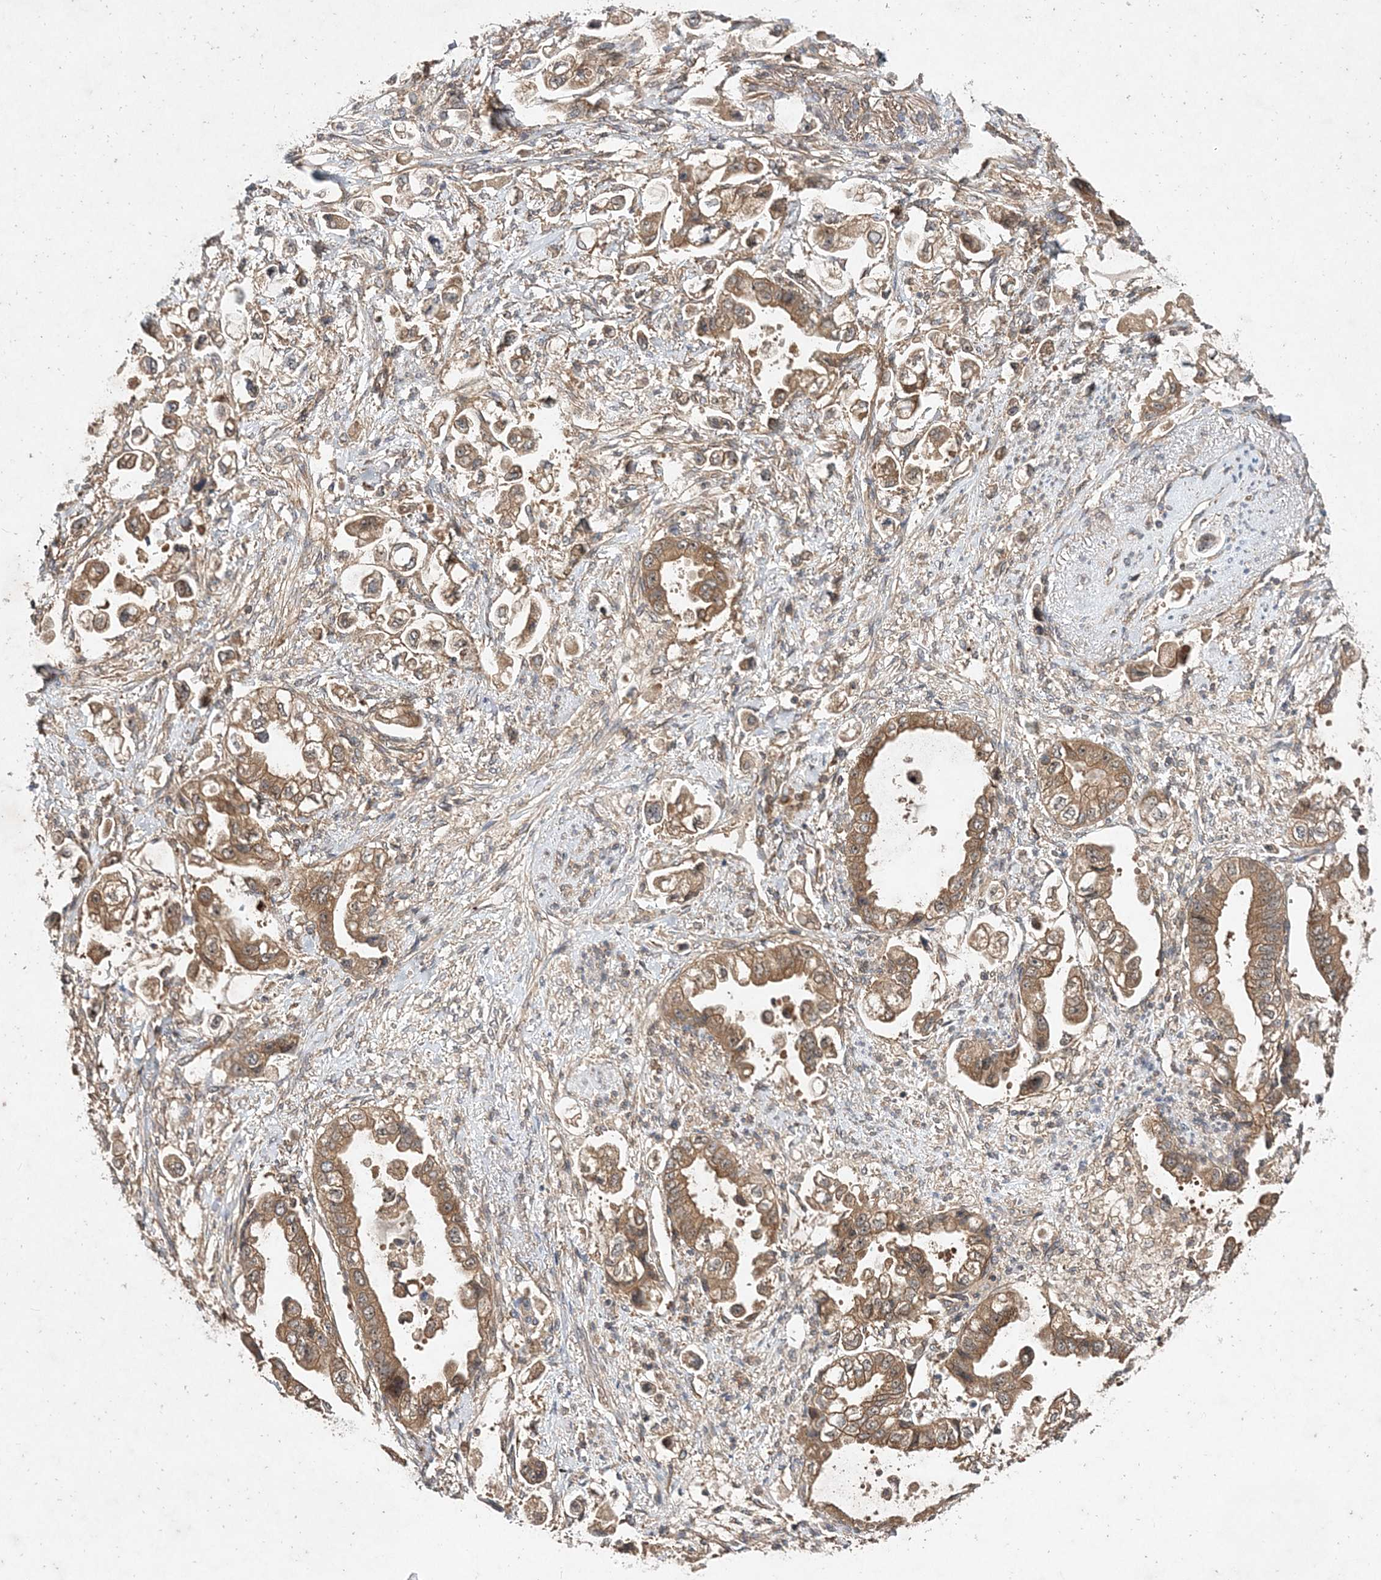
{"staining": {"intensity": "moderate", "quantity": ">75%", "location": "cytoplasmic/membranous"}, "tissue": "stomach cancer", "cell_type": "Tumor cells", "image_type": "cancer", "snomed": [{"axis": "morphology", "description": "Adenocarcinoma, NOS"}, {"axis": "topography", "description": "Stomach"}], "caption": "Stomach cancer tissue displays moderate cytoplasmic/membranous positivity in about >75% of tumor cells (Stains: DAB (3,3'-diaminobenzidine) in brown, nuclei in blue, Microscopy: brightfield microscopy at high magnification).", "gene": "TMEM9B", "patient": {"sex": "male", "age": 62}}